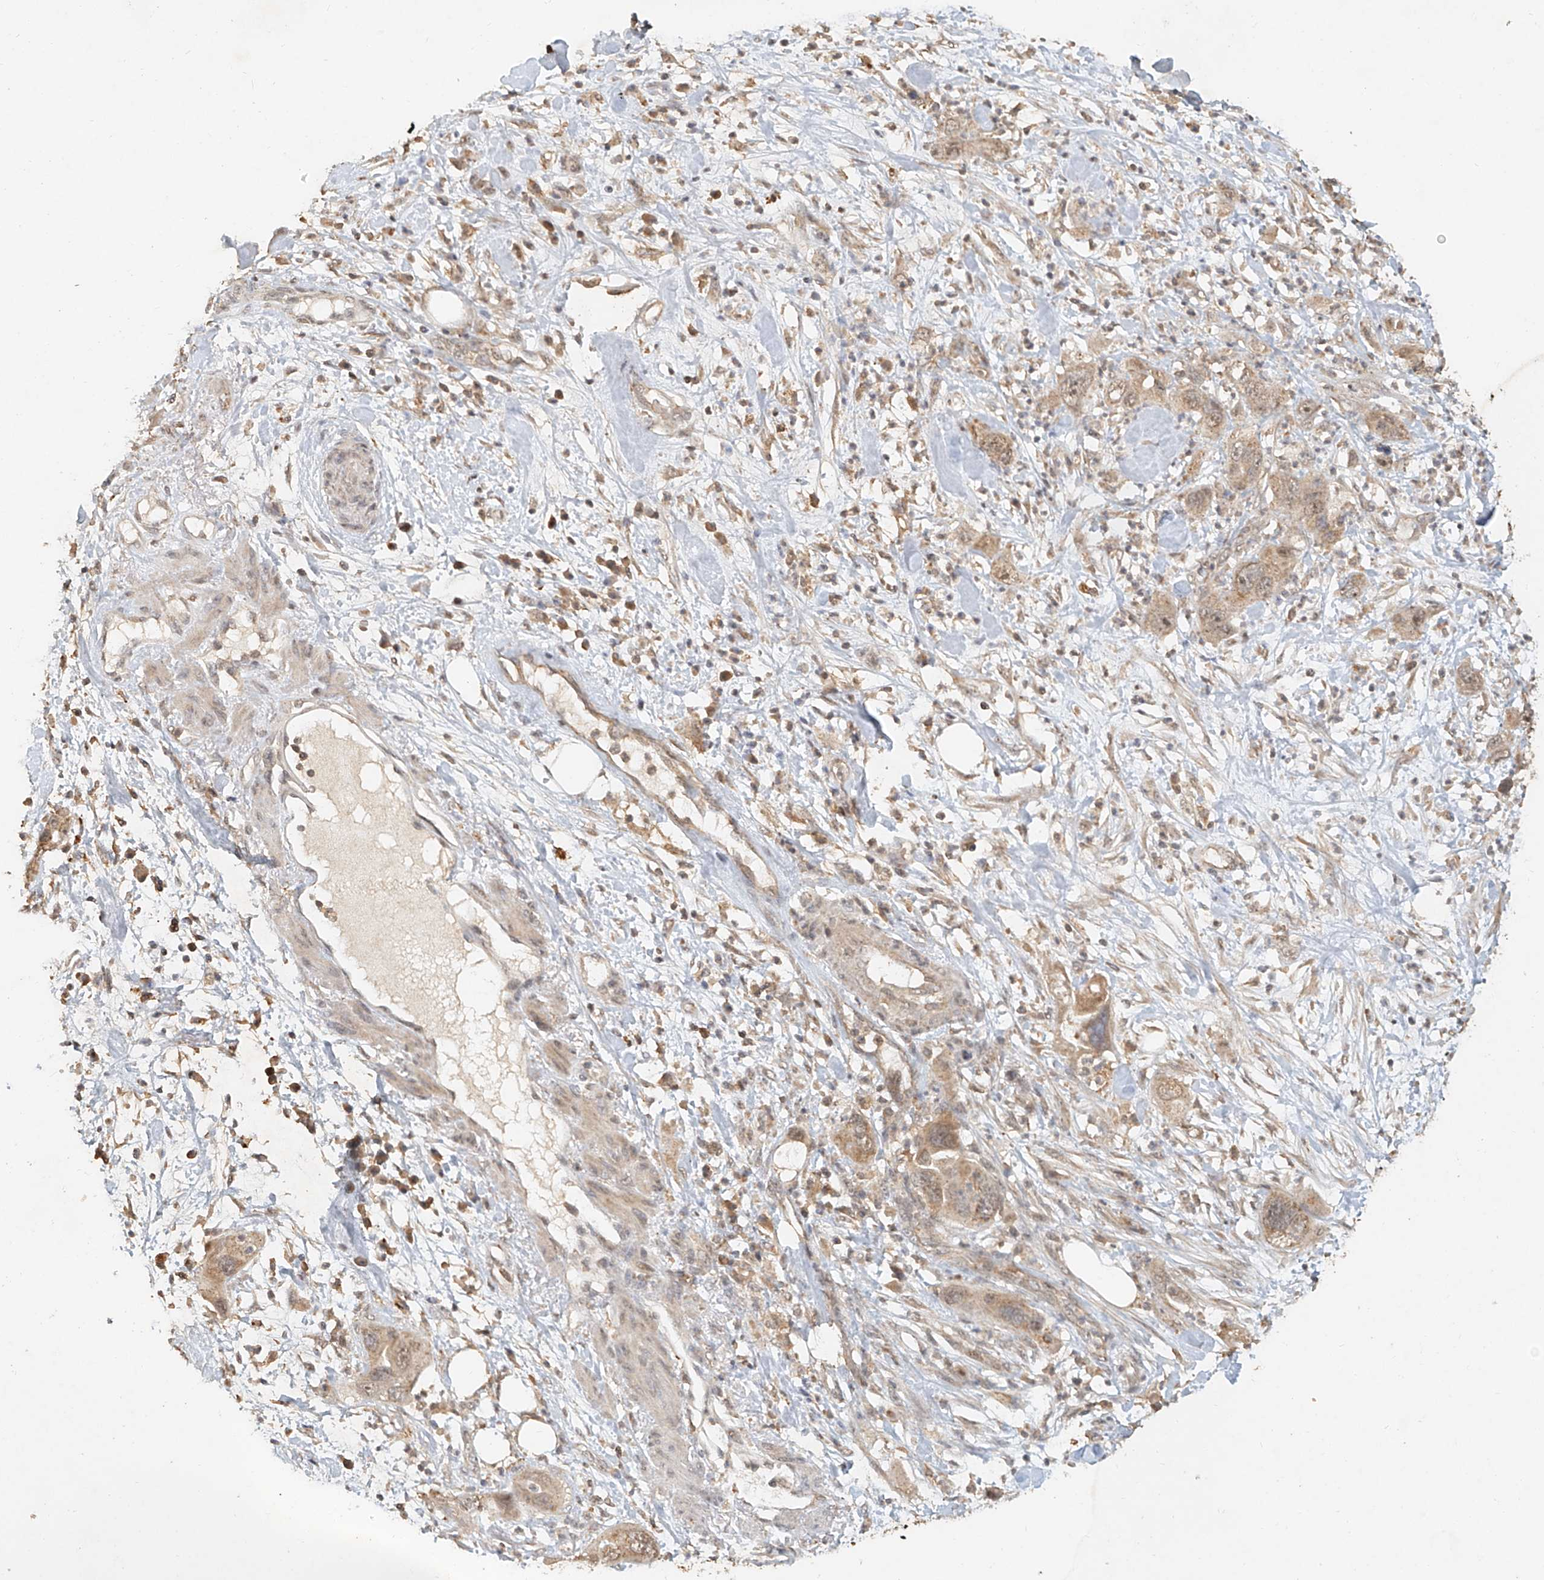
{"staining": {"intensity": "weak", "quantity": ">75%", "location": "cytoplasmic/membranous,nuclear"}, "tissue": "pancreatic cancer", "cell_type": "Tumor cells", "image_type": "cancer", "snomed": [{"axis": "morphology", "description": "Adenocarcinoma, NOS"}, {"axis": "topography", "description": "Pancreas"}], "caption": "Pancreatic cancer (adenocarcinoma) tissue demonstrates weak cytoplasmic/membranous and nuclear expression in about >75% of tumor cells, visualized by immunohistochemistry.", "gene": "CXorf58", "patient": {"sex": "female", "age": 71}}